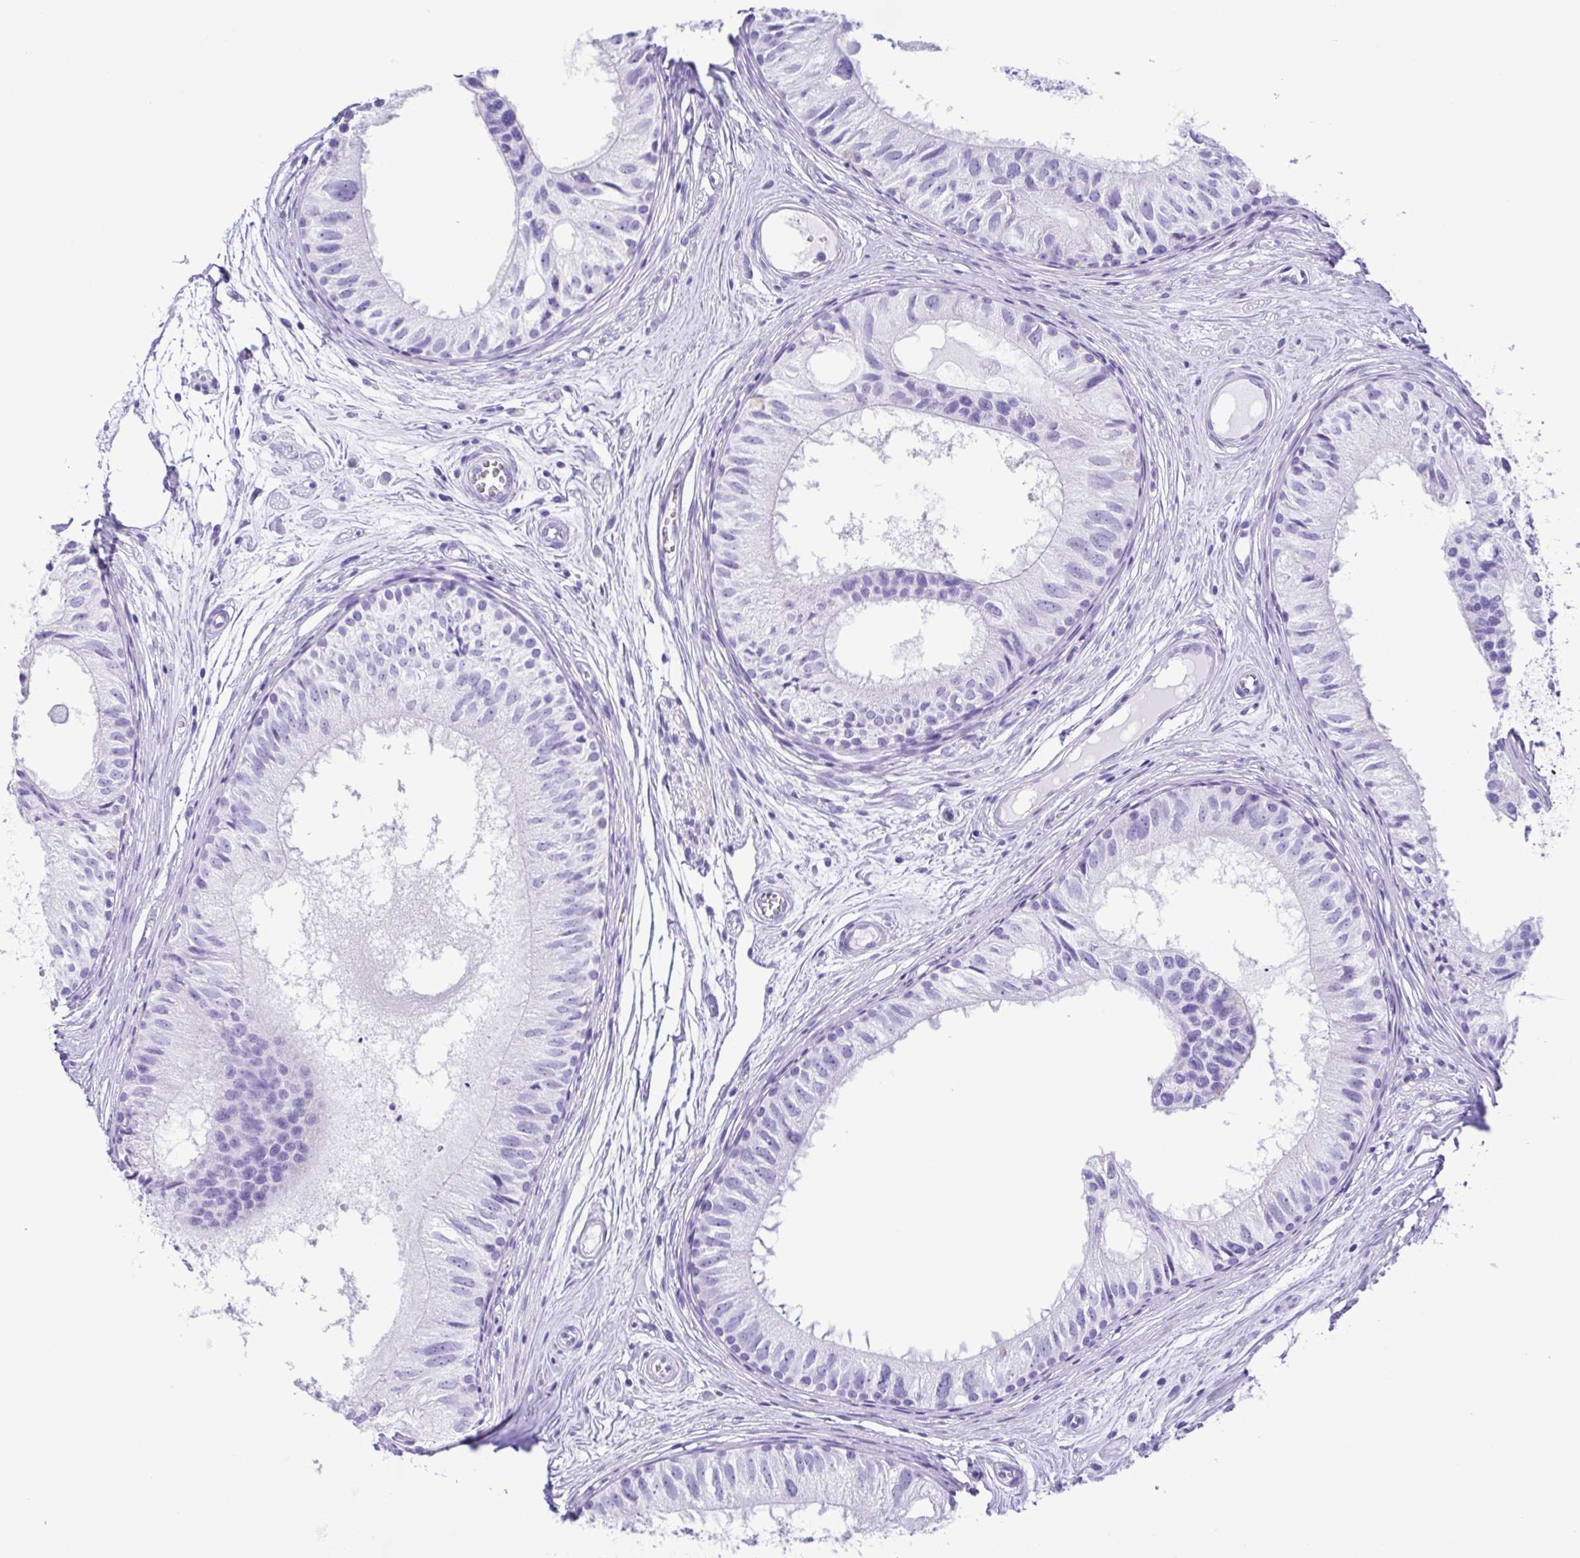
{"staining": {"intensity": "negative", "quantity": "none", "location": "none"}, "tissue": "epididymis", "cell_type": "Glandular cells", "image_type": "normal", "snomed": [{"axis": "morphology", "description": "Normal tissue, NOS"}, {"axis": "topography", "description": "Epididymis"}], "caption": "High power microscopy micrograph of an immunohistochemistry (IHC) image of normal epididymis, revealing no significant positivity in glandular cells. (Brightfield microscopy of DAB immunohistochemistry at high magnification).", "gene": "ERP27", "patient": {"sex": "male", "age": 25}}